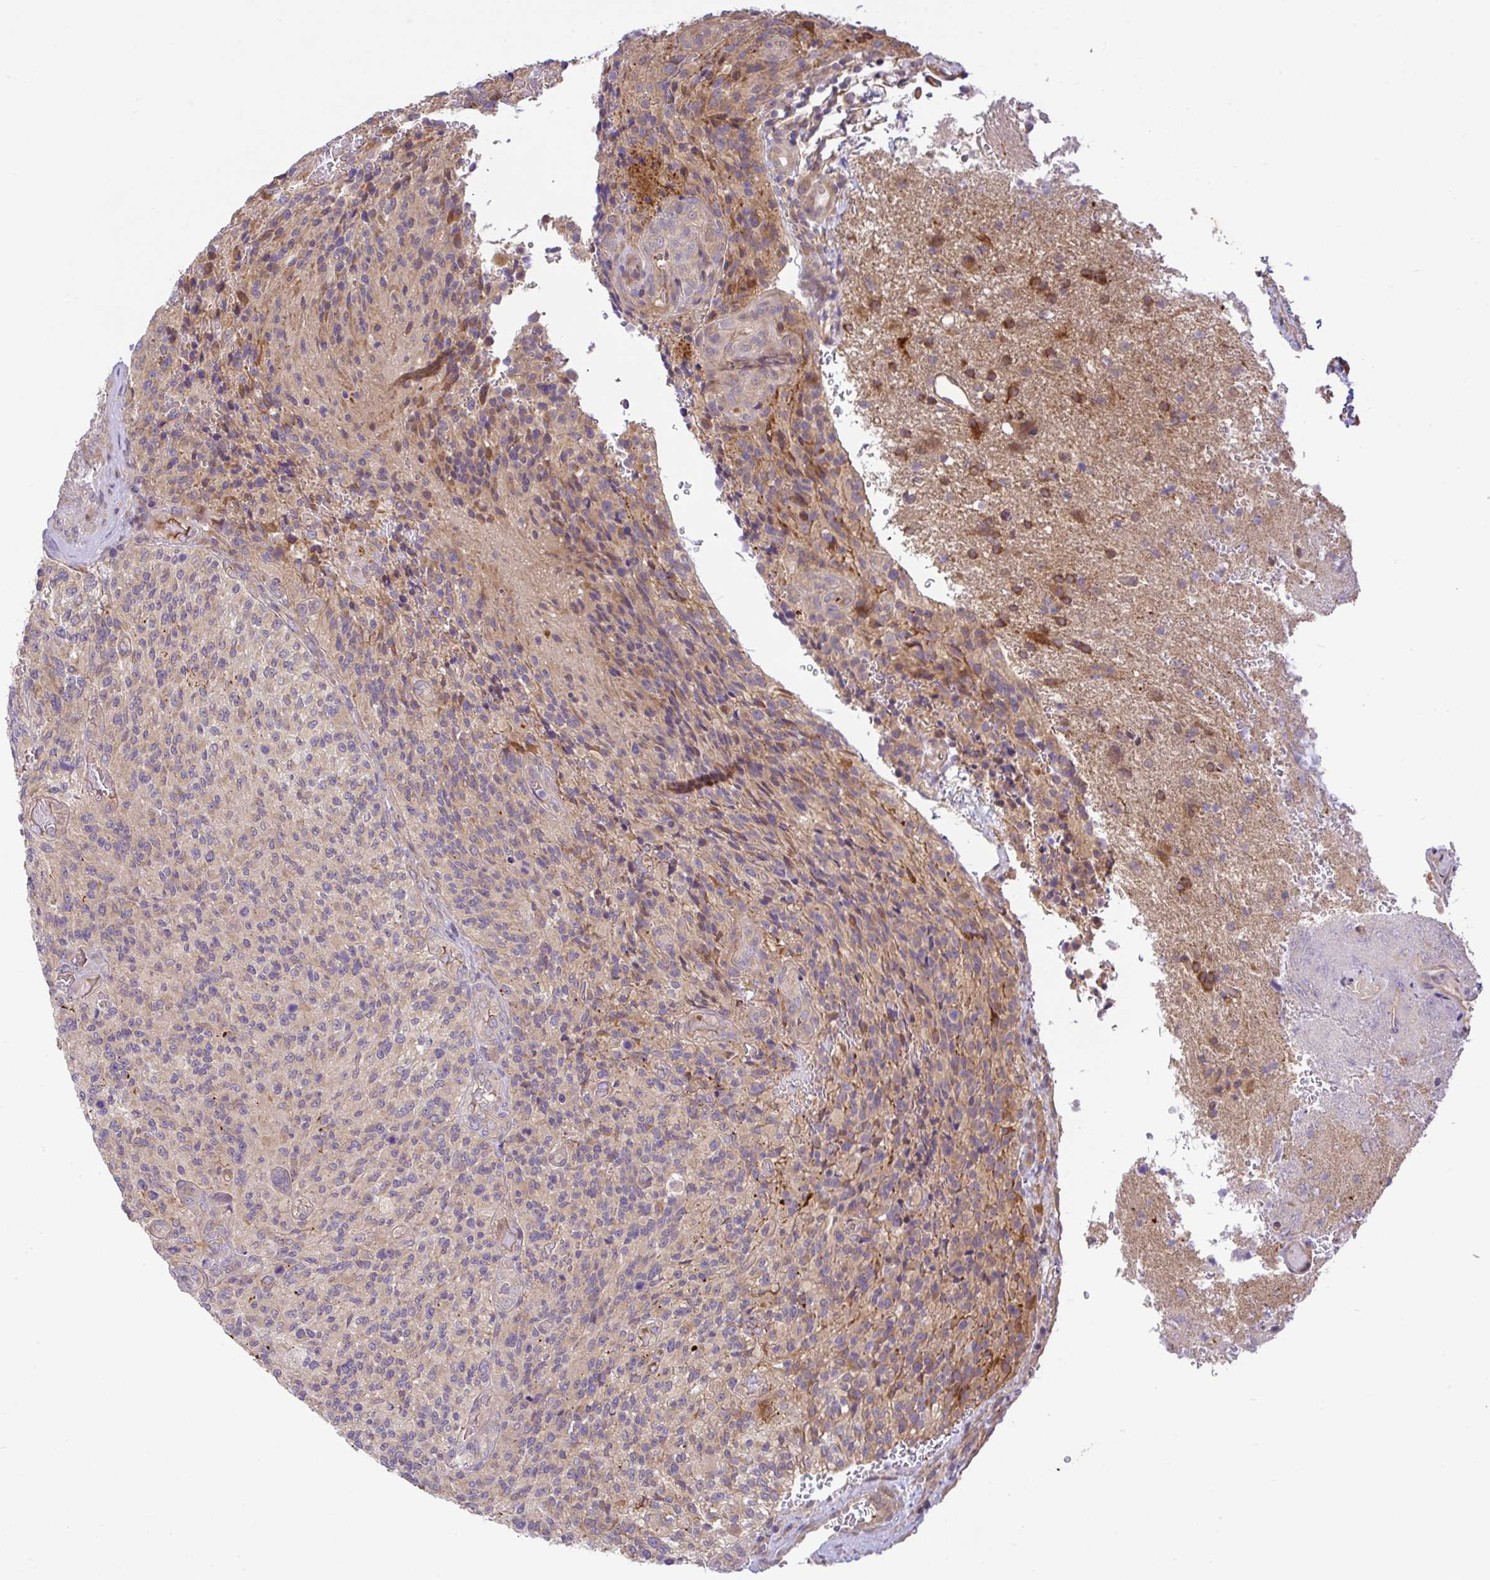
{"staining": {"intensity": "weak", "quantity": "25%-75%", "location": "cytoplasmic/membranous"}, "tissue": "glioma", "cell_type": "Tumor cells", "image_type": "cancer", "snomed": [{"axis": "morphology", "description": "Normal tissue, NOS"}, {"axis": "morphology", "description": "Glioma, malignant, High grade"}, {"axis": "topography", "description": "Cerebral cortex"}], "caption": "DAB immunohistochemical staining of glioma displays weak cytoplasmic/membranous protein staining in about 25%-75% of tumor cells.", "gene": "UBE4A", "patient": {"sex": "male", "age": 56}}